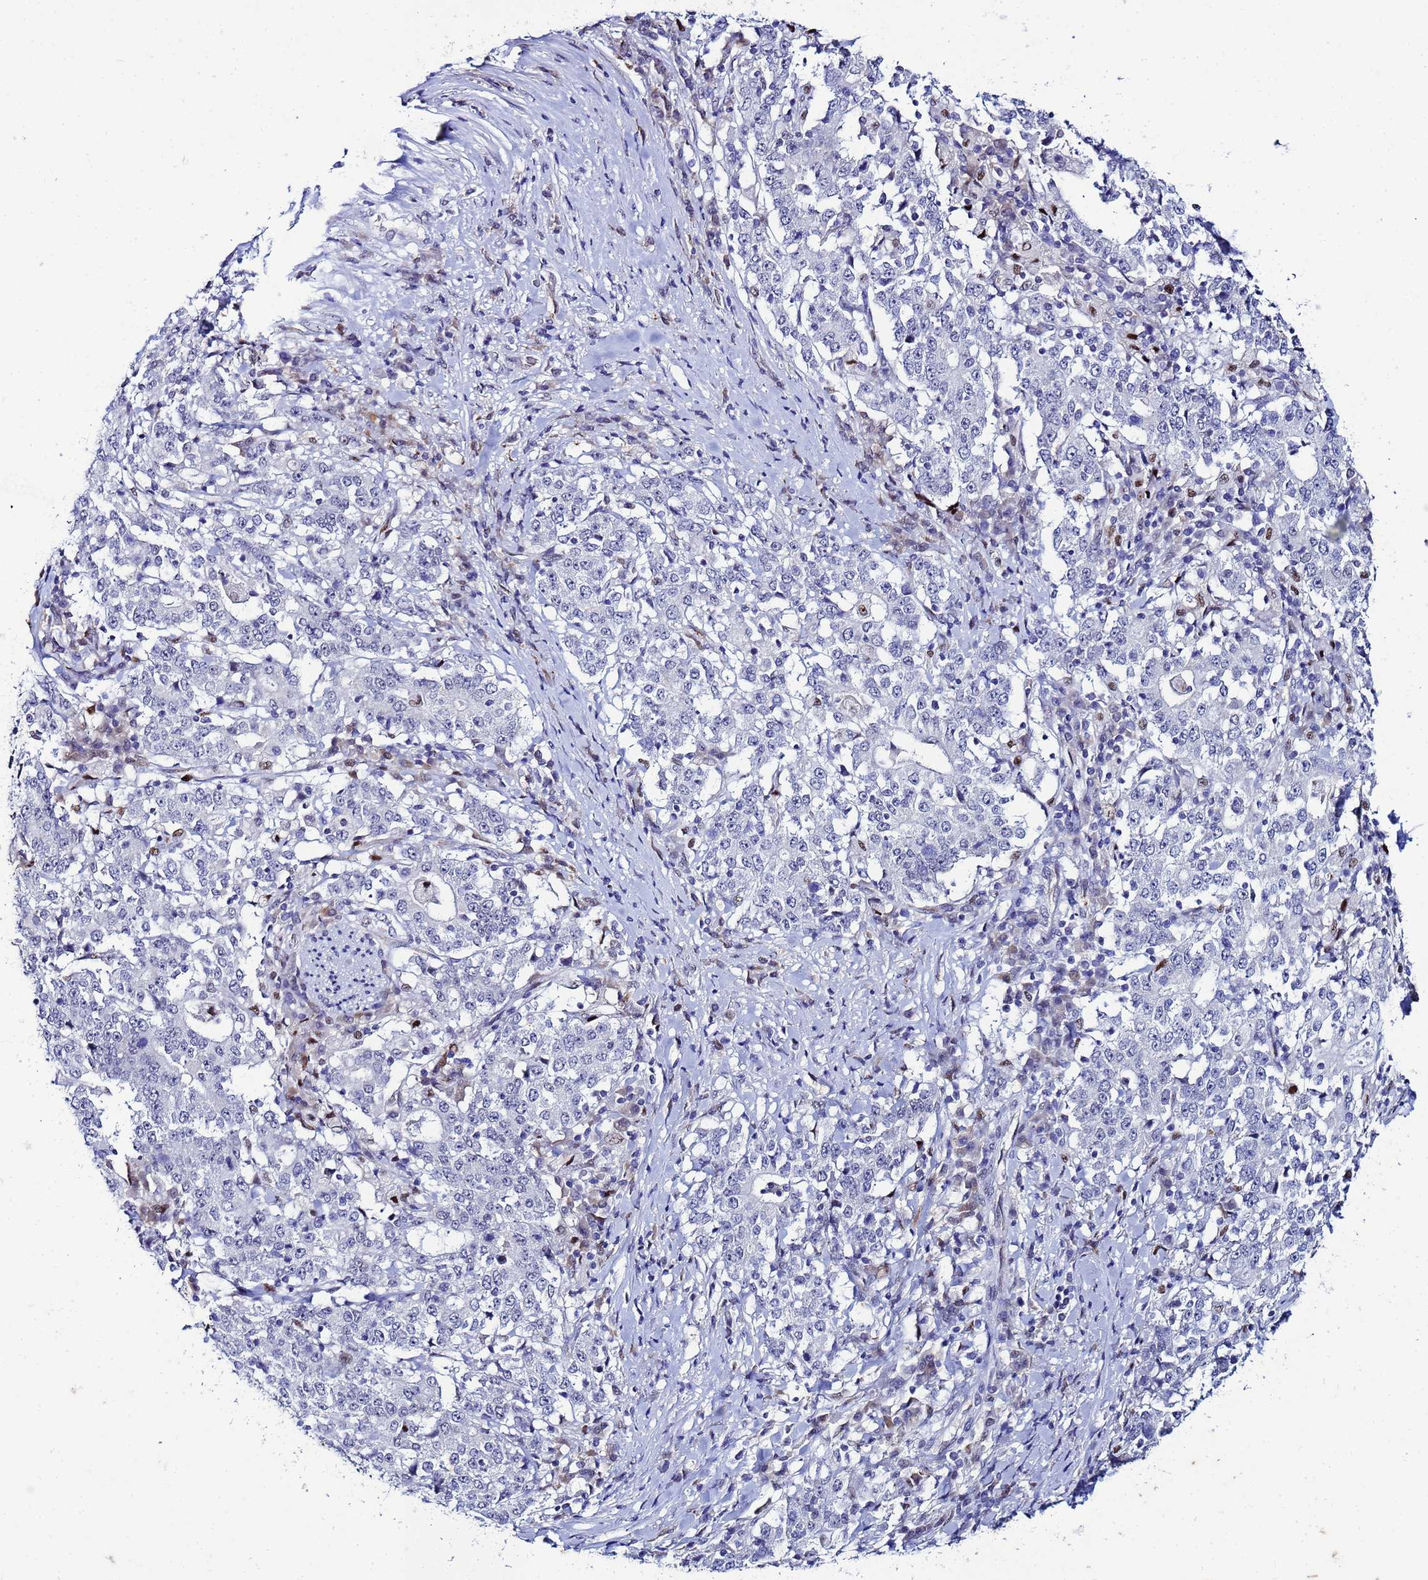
{"staining": {"intensity": "negative", "quantity": "none", "location": "none"}, "tissue": "stomach cancer", "cell_type": "Tumor cells", "image_type": "cancer", "snomed": [{"axis": "morphology", "description": "Adenocarcinoma, NOS"}, {"axis": "topography", "description": "Stomach"}], "caption": "The IHC image has no significant staining in tumor cells of stomach adenocarcinoma tissue.", "gene": "SLC25A37", "patient": {"sex": "male", "age": 59}}